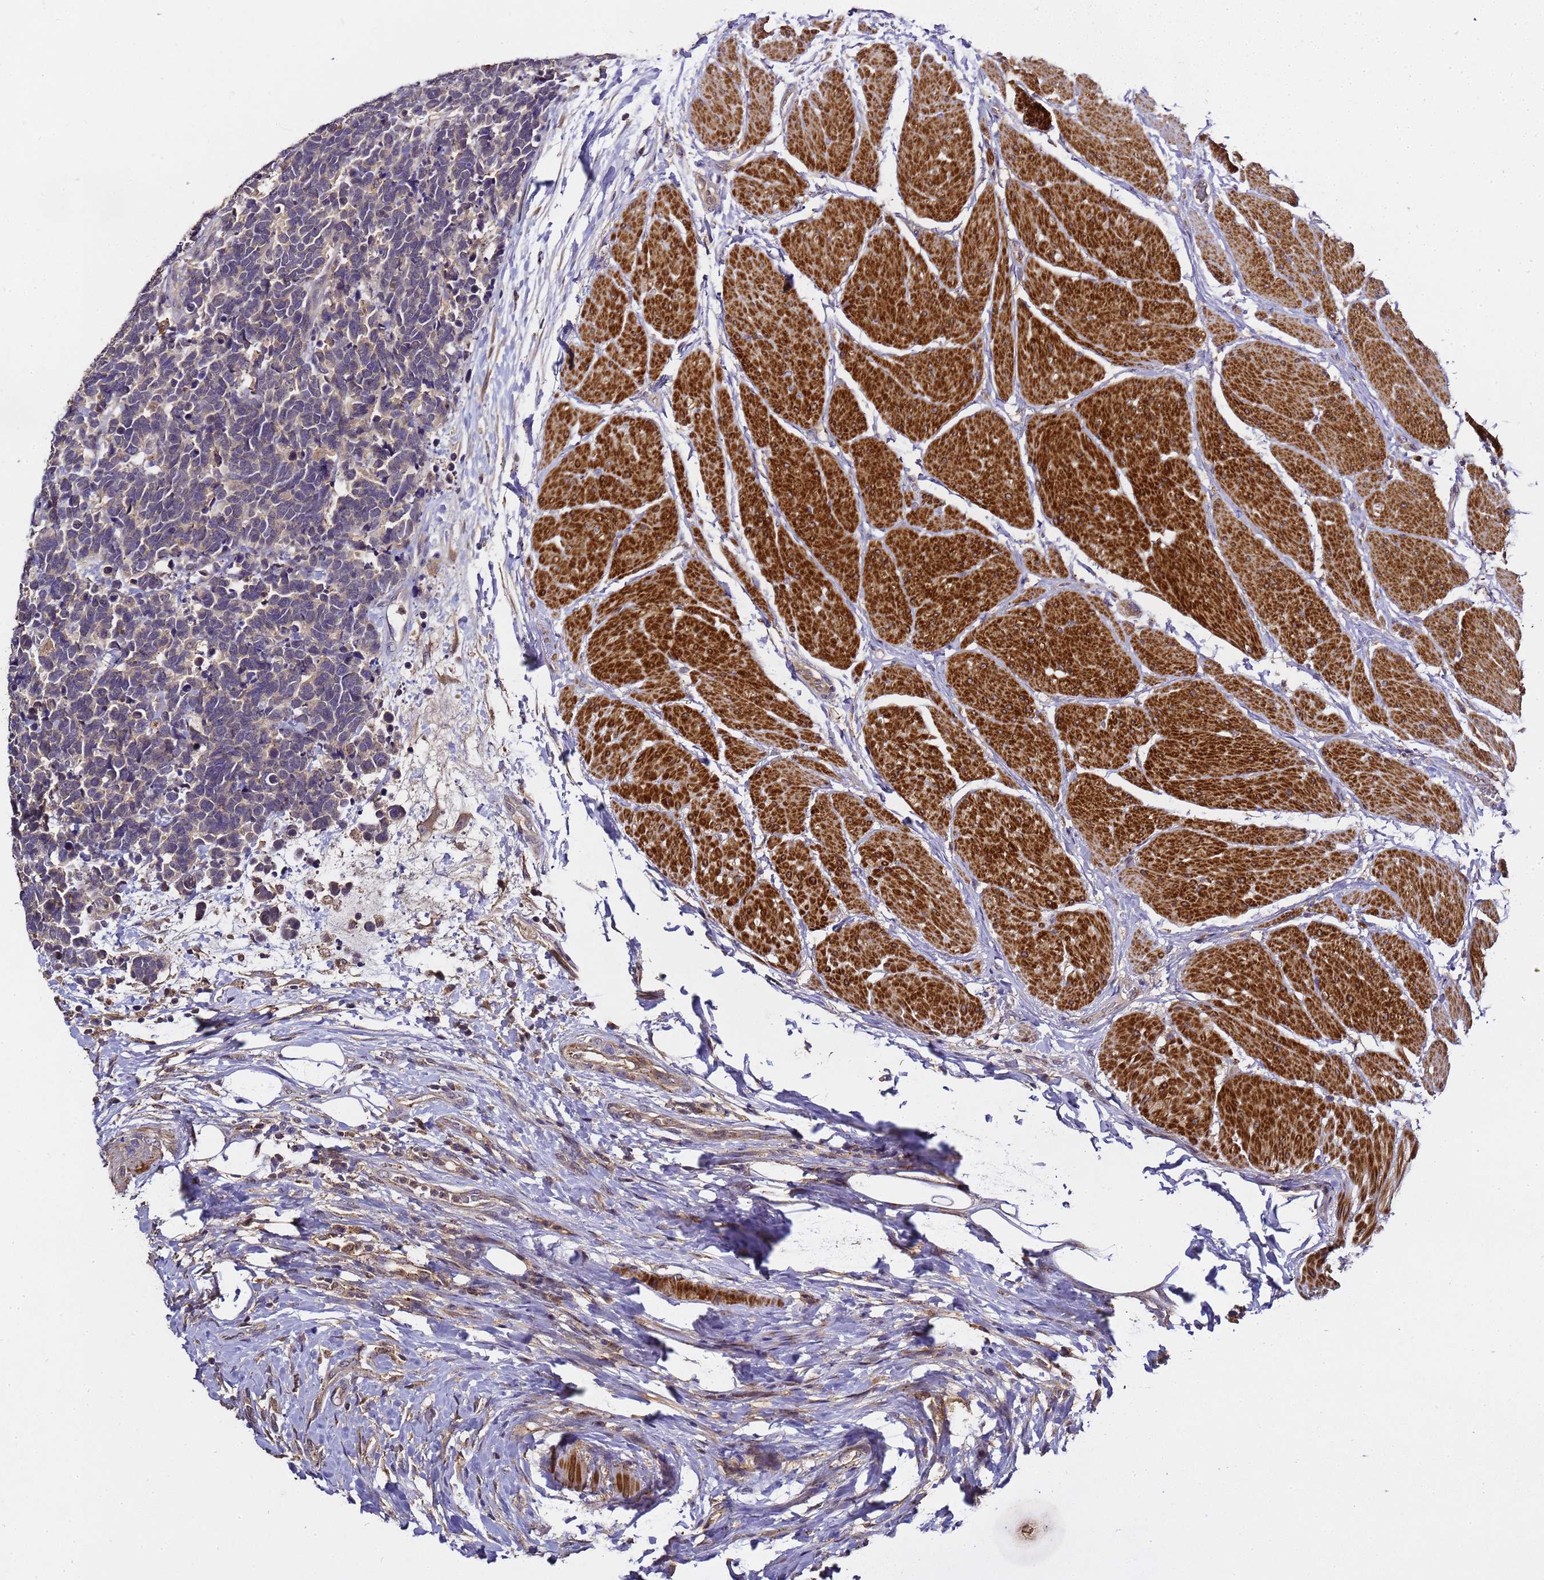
{"staining": {"intensity": "weak", "quantity": "<25%", "location": "cytoplasmic/membranous"}, "tissue": "carcinoid", "cell_type": "Tumor cells", "image_type": "cancer", "snomed": [{"axis": "morphology", "description": "Carcinoma, NOS"}, {"axis": "morphology", "description": "Carcinoid, malignant, NOS"}, {"axis": "topography", "description": "Urinary bladder"}], "caption": "A high-resolution micrograph shows IHC staining of carcinoid, which shows no significant positivity in tumor cells. (Stains: DAB (3,3'-diaminobenzidine) immunohistochemistry with hematoxylin counter stain, Microscopy: brightfield microscopy at high magnification).", "gene": "LGI4", "patient": {"sex": "male", "age": 57}}